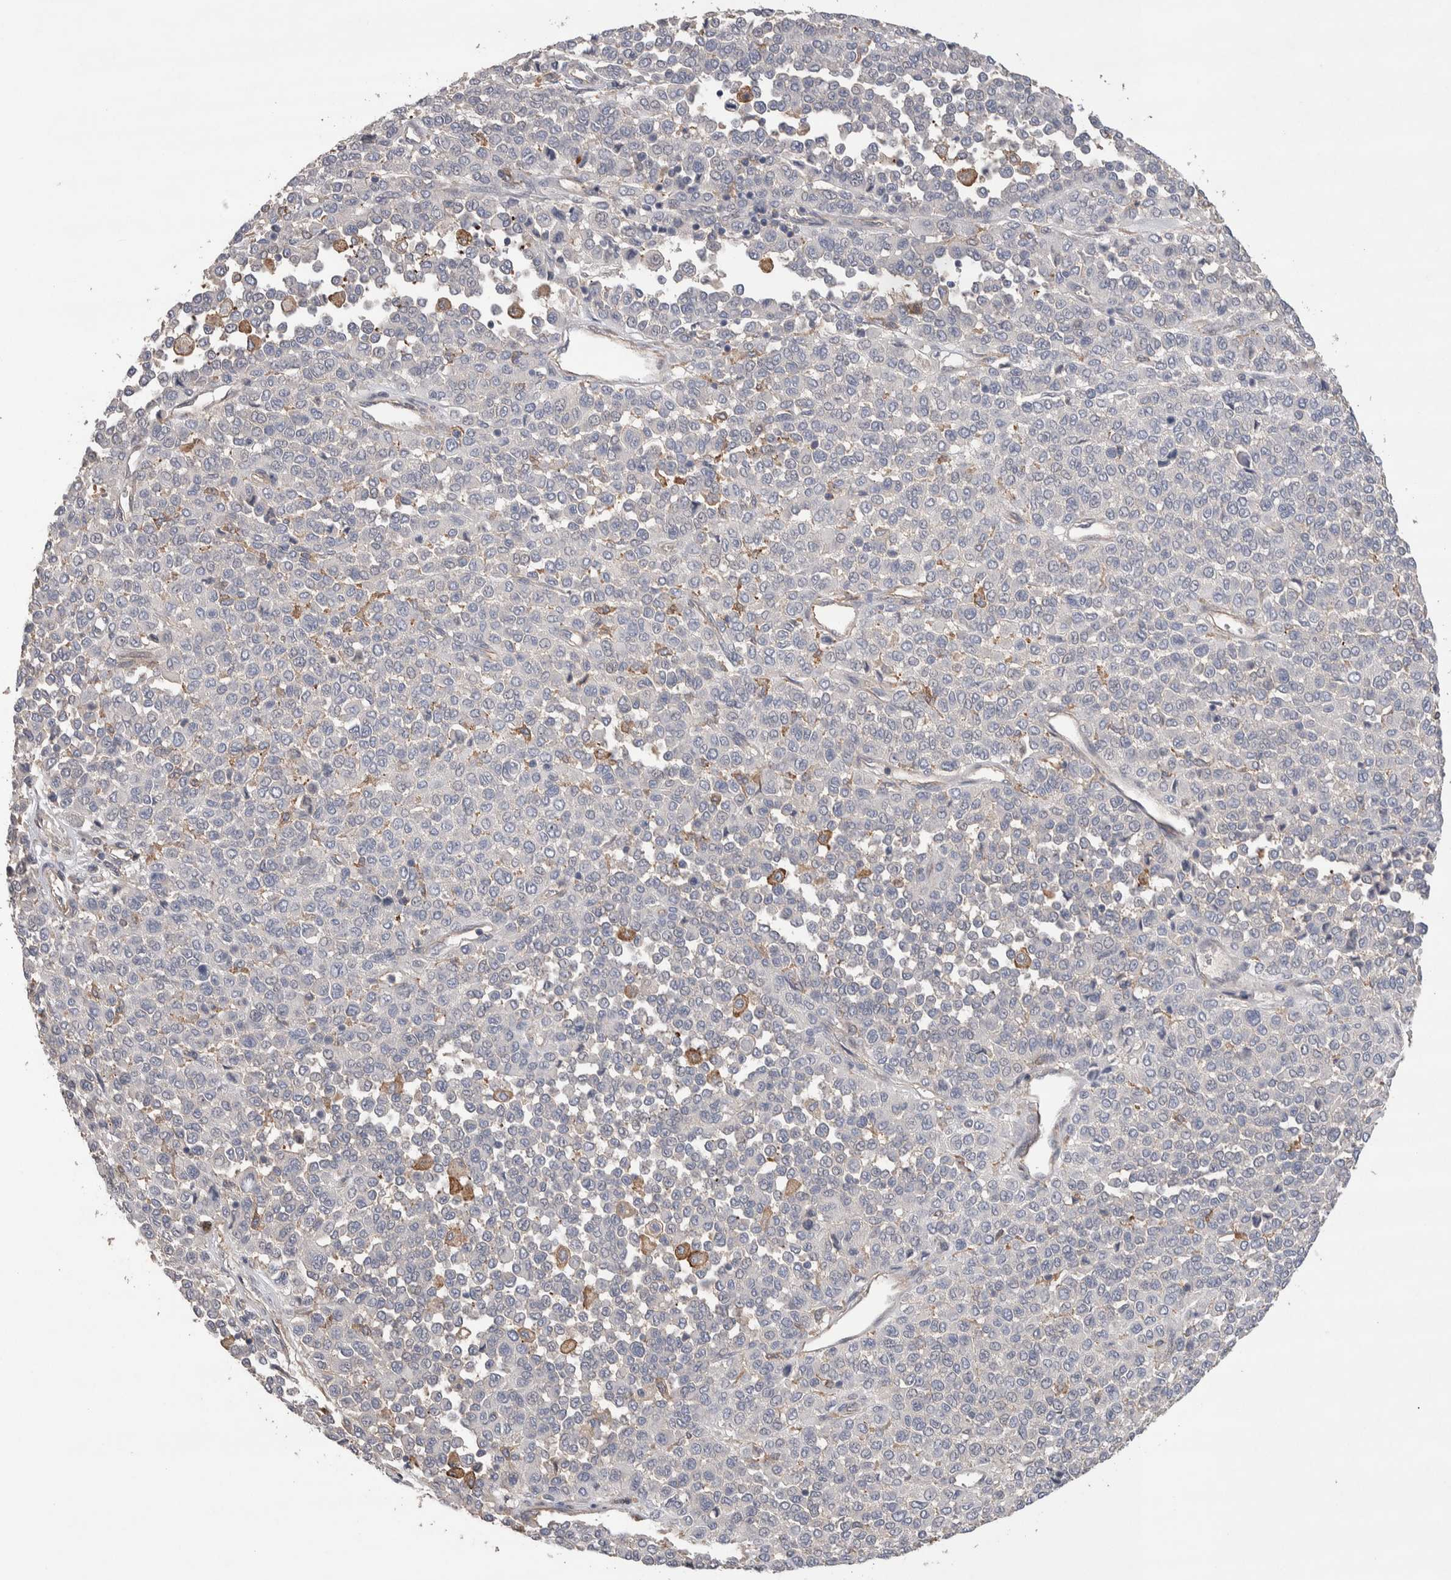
{"staining": {"intensity": "negative", "quantity": "none", "location": "none"}, "tissue": "melanoma", "cell_type": "Tumor cells", "image_type": "cancer", "snomed": [{"axis": "morphology", "description": "Malignant melanoma, Metastatic site"}, {"axis": "topography", "description": "Pancreas"}], "caption": "Immunohistochemical staining of malignant melanoma (metastatic site) shows no significant staining in tumor cells. (IHC, brightfield microscopy, high magnification).", "gene": "GCNA", "patient": {"sex": "female", "age": 30}}